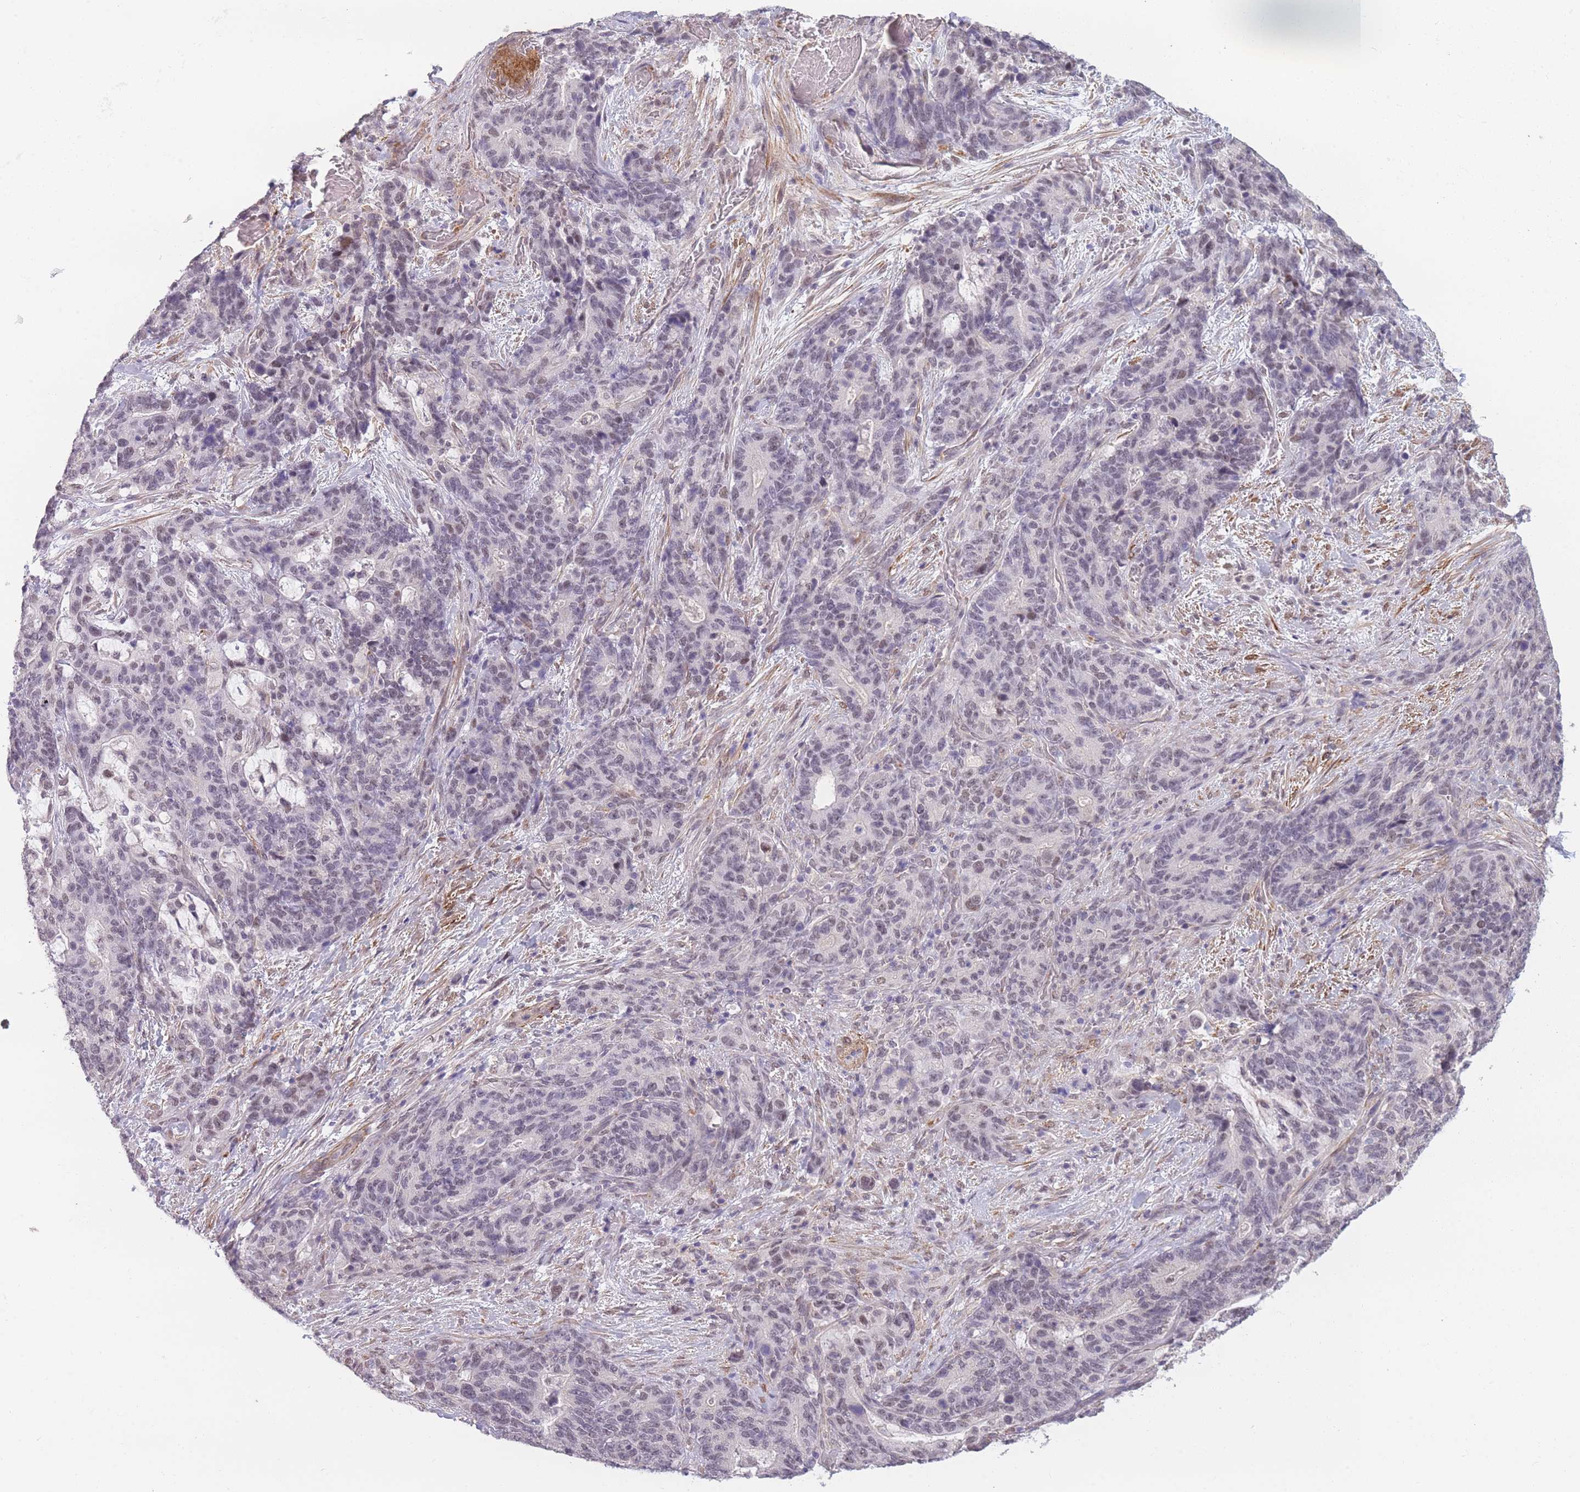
{"staining": {"intensity": "weak", "quantity": "<25%", "location": "nuclear"}, "tissue": "stomach cancer", "cell_type": "Tumor cells", "image_type": "cancer", "snomed": [{"axis": "morphology", "description": "Normal tissue, NOS"}, {"axis": "morphology", "description": "Adenocarcinoma, NOS"}, {"axis": "topography", "description": "Stomach"}], "caption": "IHC of stomach cancer reveals no positivity in tumor cells.", "gene": "SIN3B", "patient": {"sex": "female", "age": 64}}